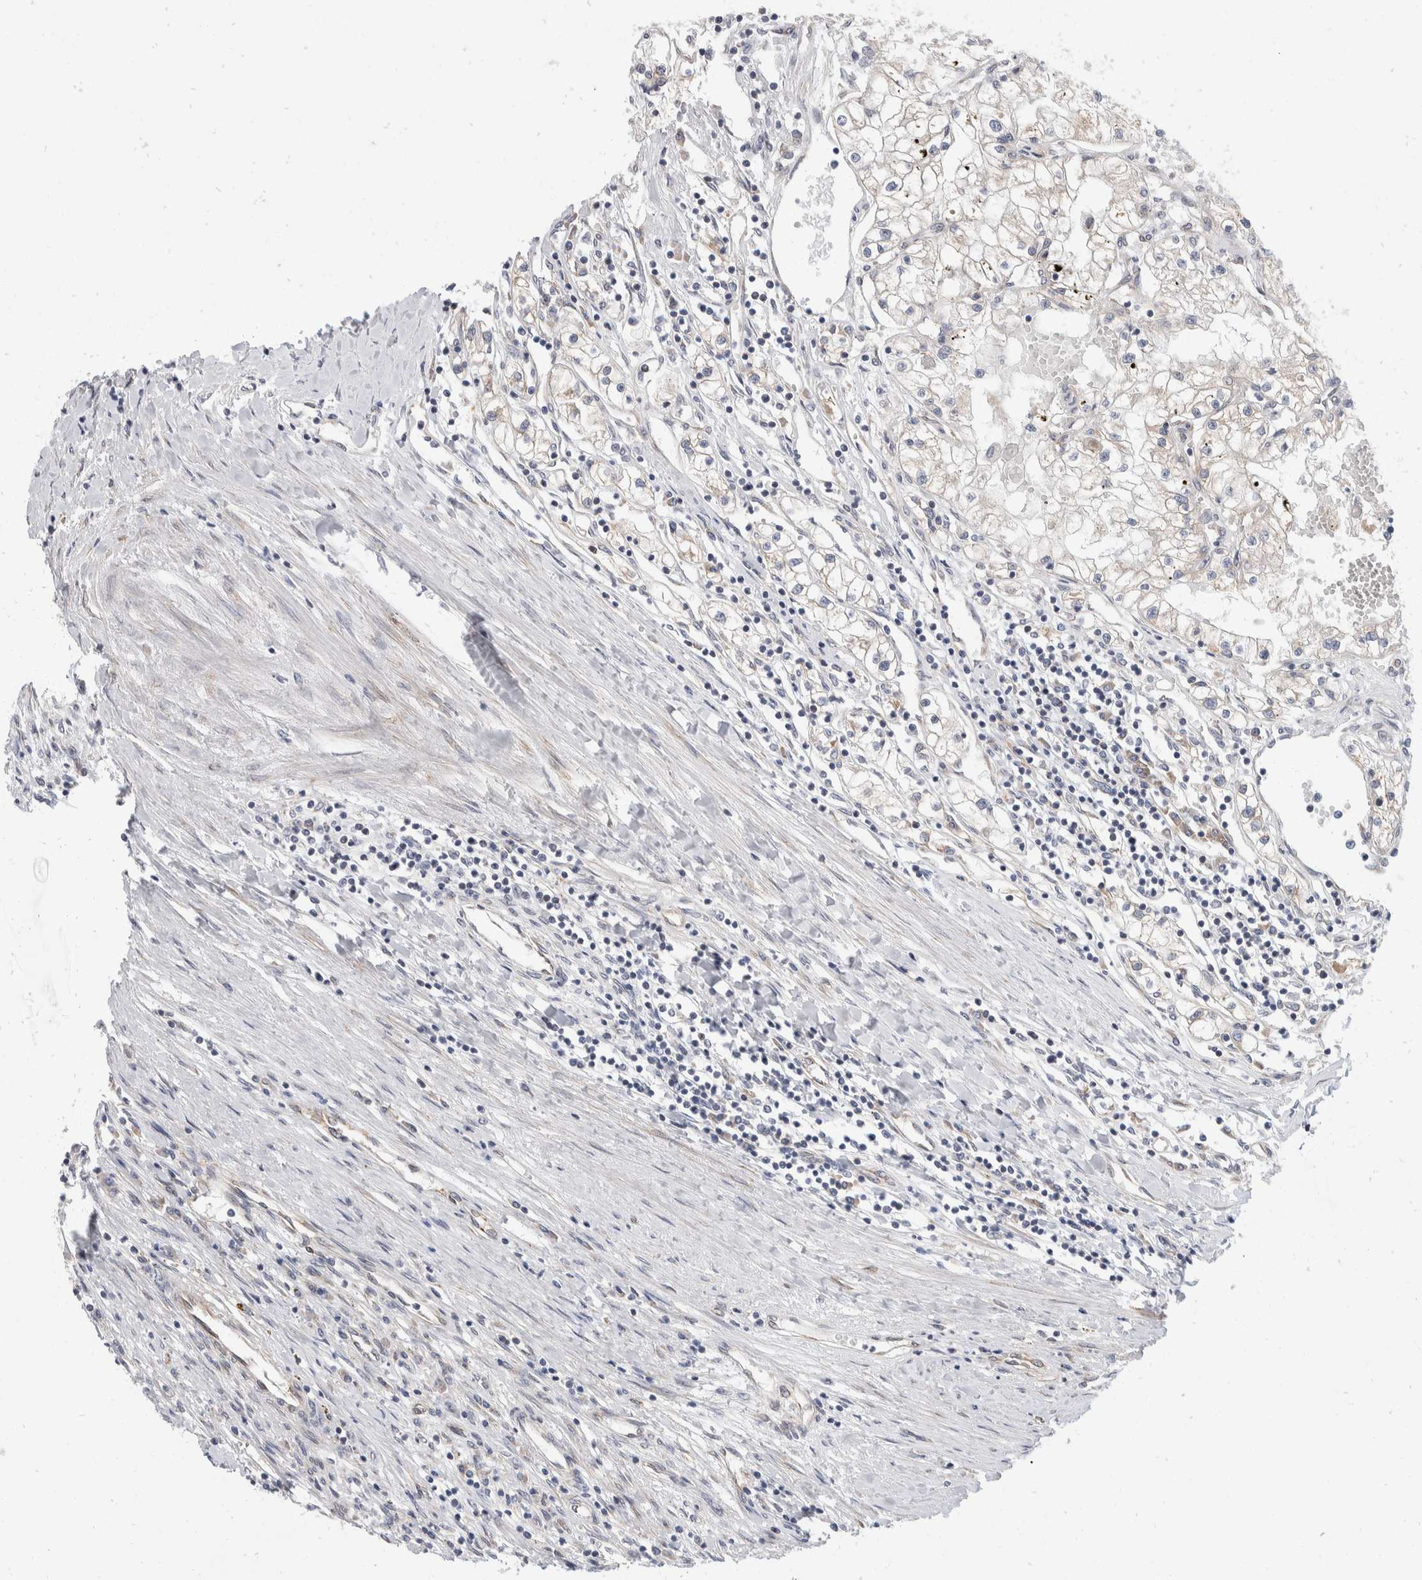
{"staining": {"intensity": "weak", "quantity": "<25%", "location": "cytoplasmic/membranous"}, "tissue": "renal cancer", "cell_type": "Tumor cells", "image_type": "cancer", "snomed": [{"axis": "morphology", "description": "Adenocarcinoma, NOS"}, {"axis": "topography", "description": "Kidney"}], "caption": "Adenocarcinoma (renal) stained for a protein using immunohistochemistry demonstrates no positivity tumor cells.", "gene": "TMEM245", "patient": {"sex": "male", "age": 68}}